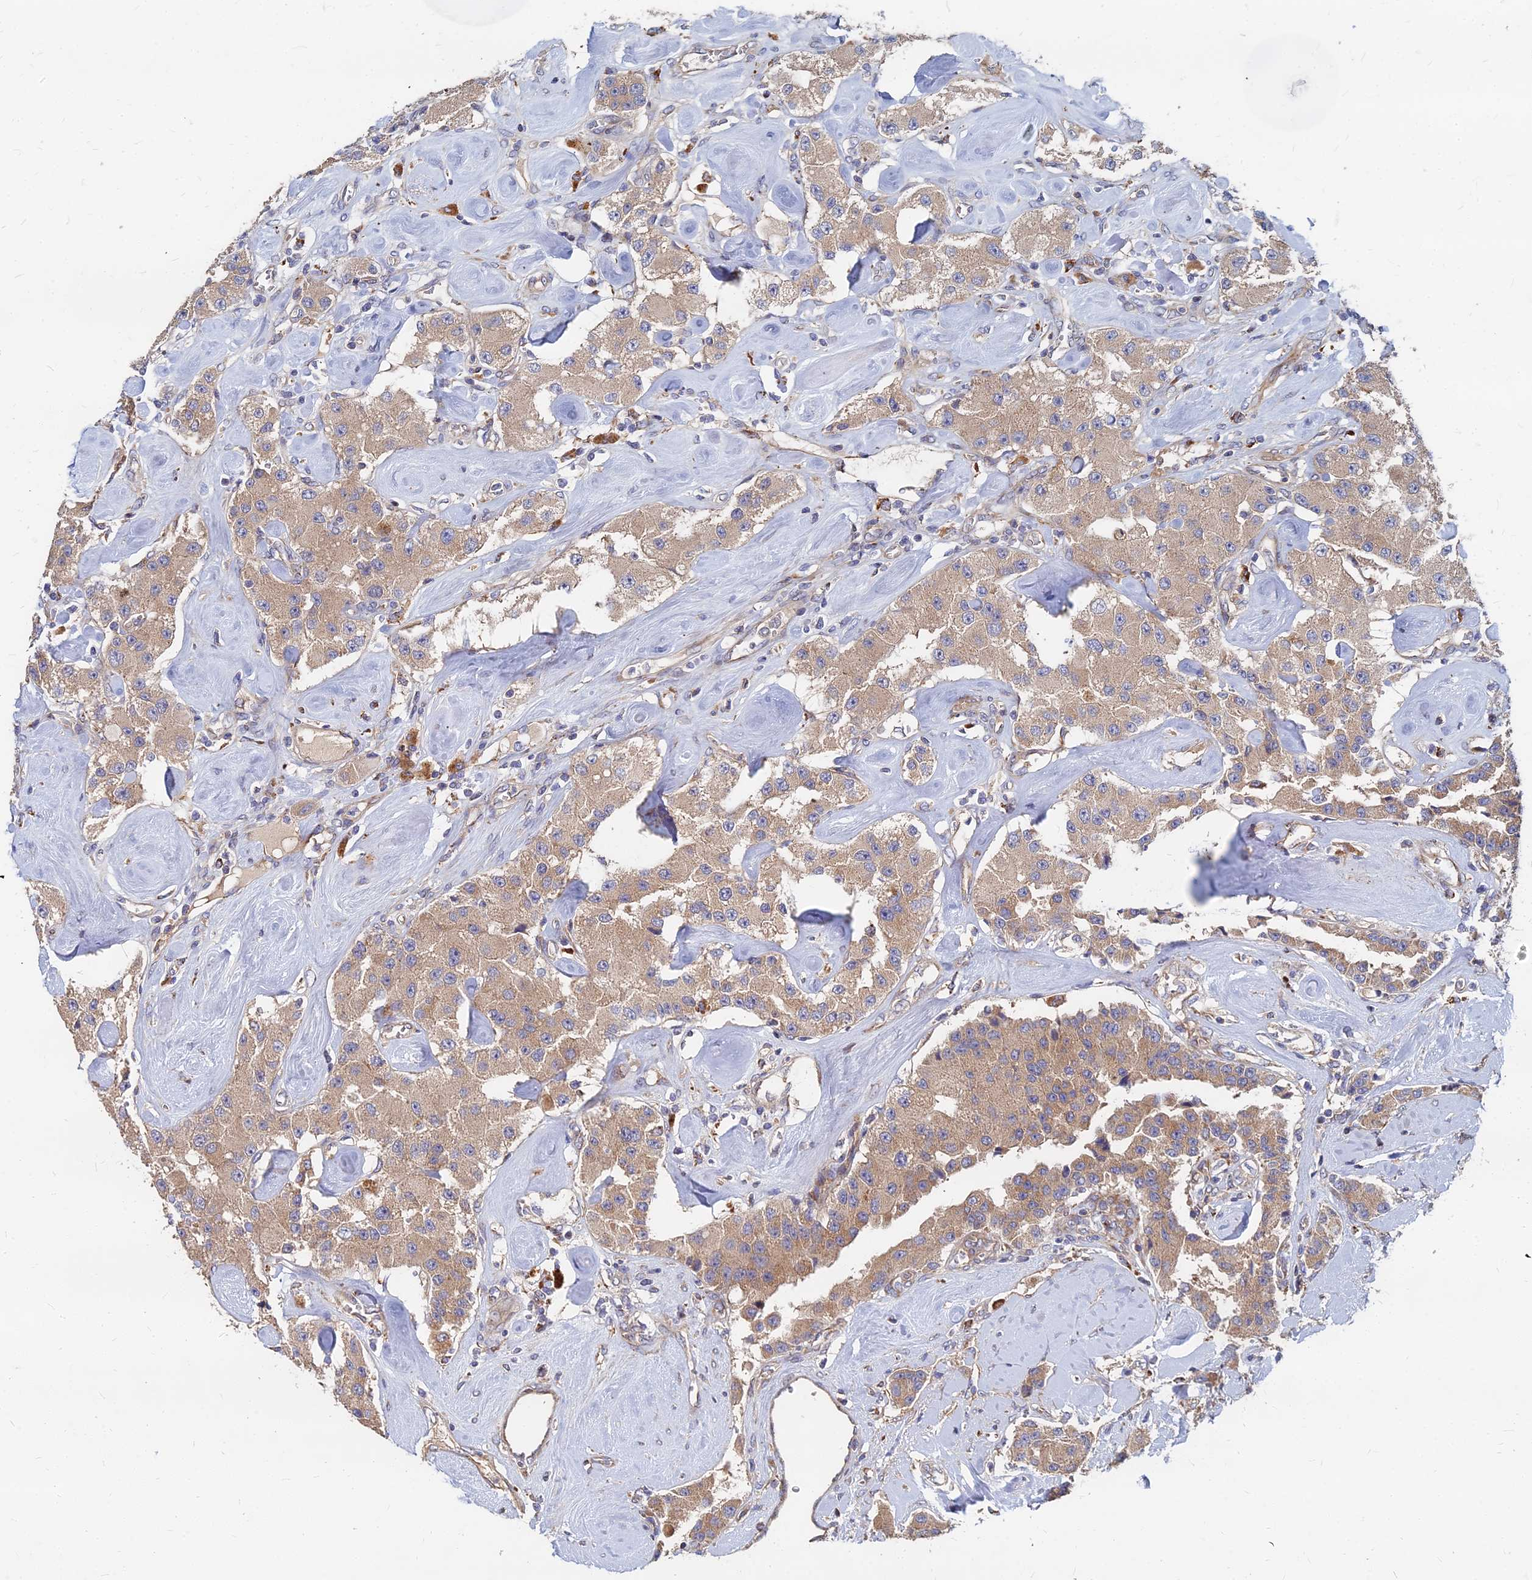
{"staining": {"intensity": "moderate", "quantity": ">75%", "location": "cytoplasmic/membranous"}, "tissue": "carcinoid", "cell_type": "Tumor cells", "image_type": "cancer", "snomed": [{"axis": "morphology", "description": "Carcinoid, malignant, NOS"}, {"axis": "topography", "description": "Pancreas"}], "caption": "An image showing moderate cytoplasmic/membranous staining in approximately >75% of tumor cells in carcinoid (malignant), as visualized by brown immunohistochemical staining.", "gene": "CCZ1", "patient": {"sex": "male", "age": 41}}